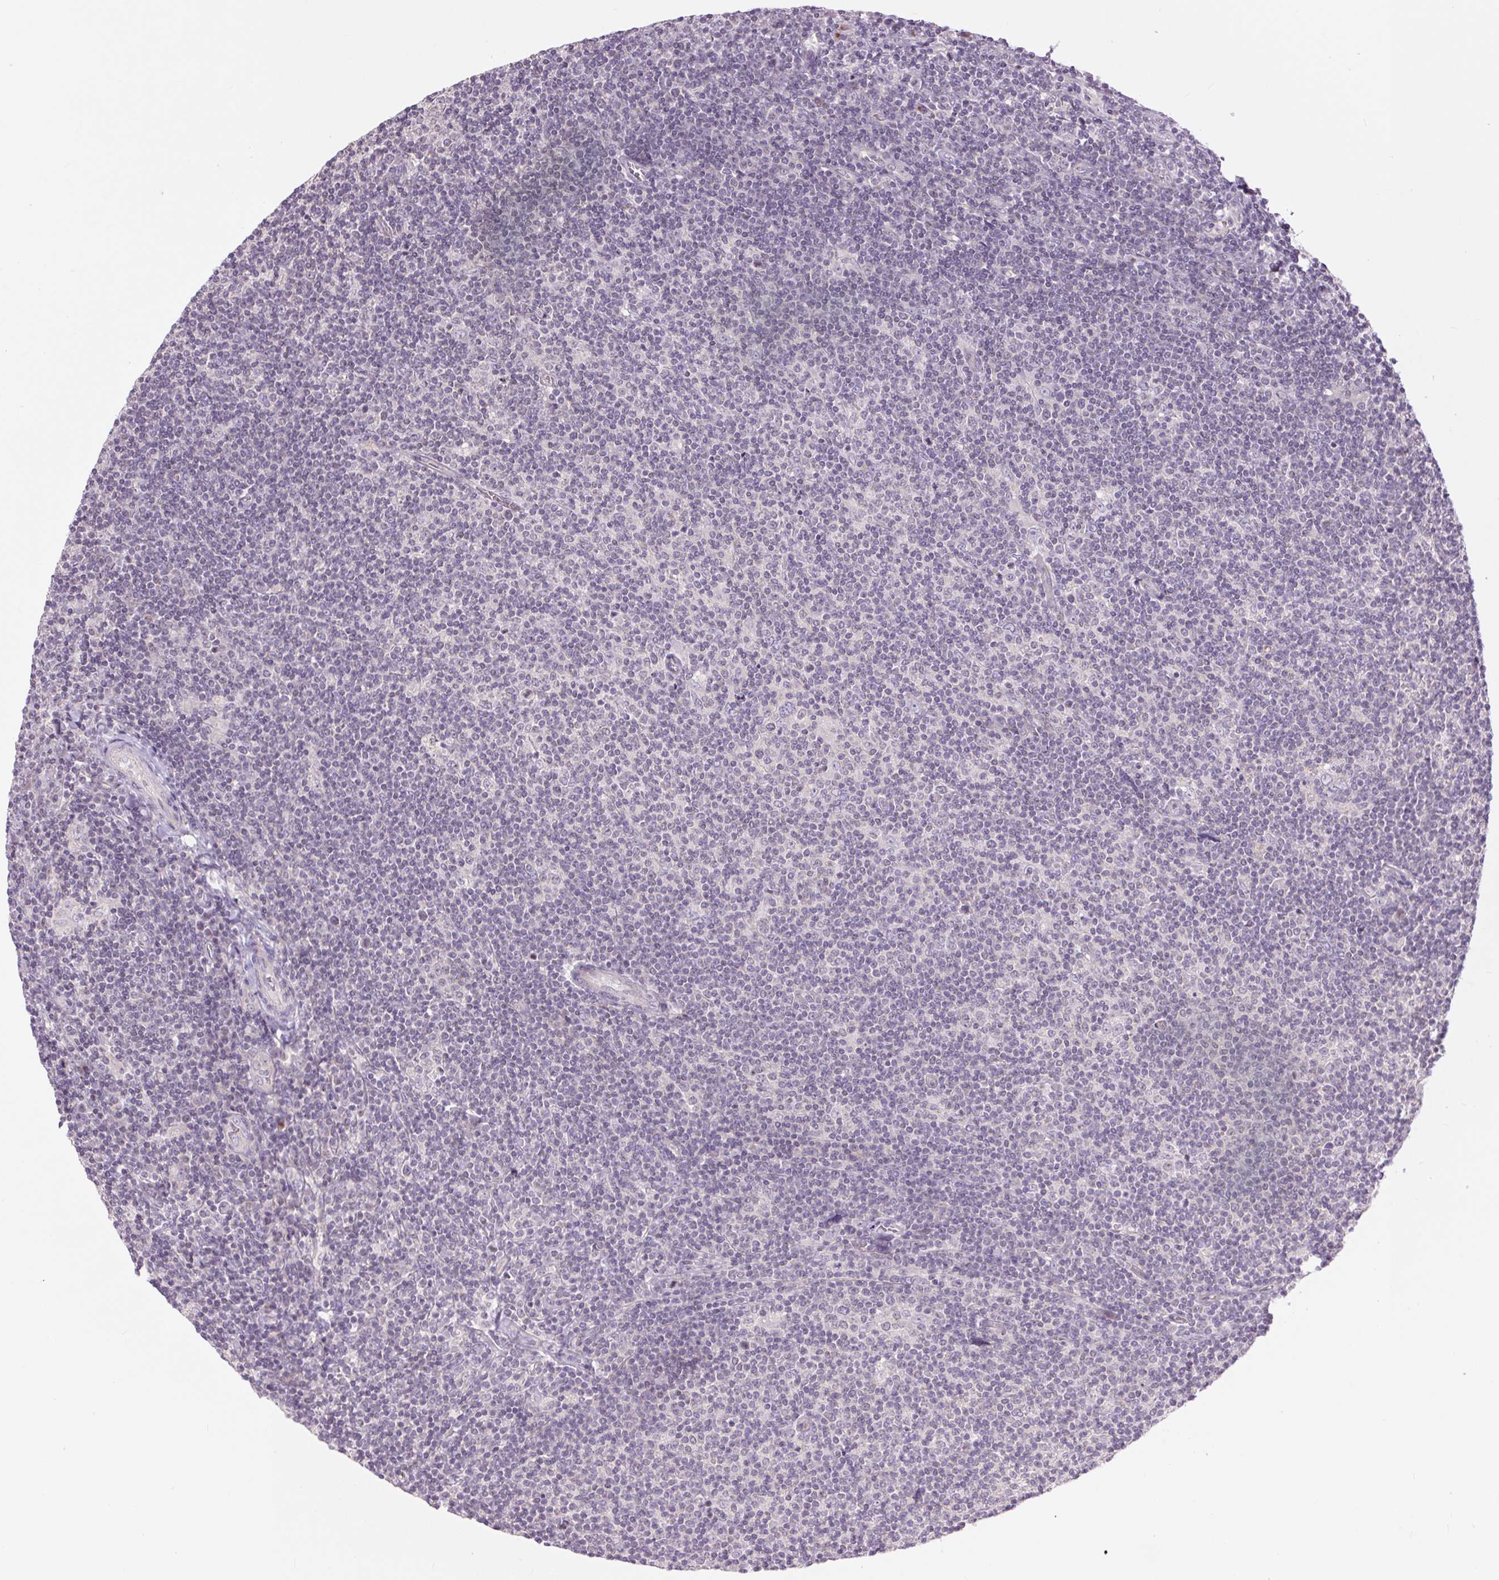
{"staining": {"intensity": "negative", "quantity": "none", "location": "none"}, "tissue": "lymphoma", "cell_type": "Tumor cells", "image_type": "cancer", "snomed": [{"axis": "morphology", "description": "Hodgkin's disease, NOS"}, {"axis": "topography", "description": "Lymph node"}], "caption": "DAB immunohistochemical staining of human lymphoma reveals no significant staining in tumor cells.", "gene": "CTNNA3", "patient": {"sex": "male", "age": 40}}